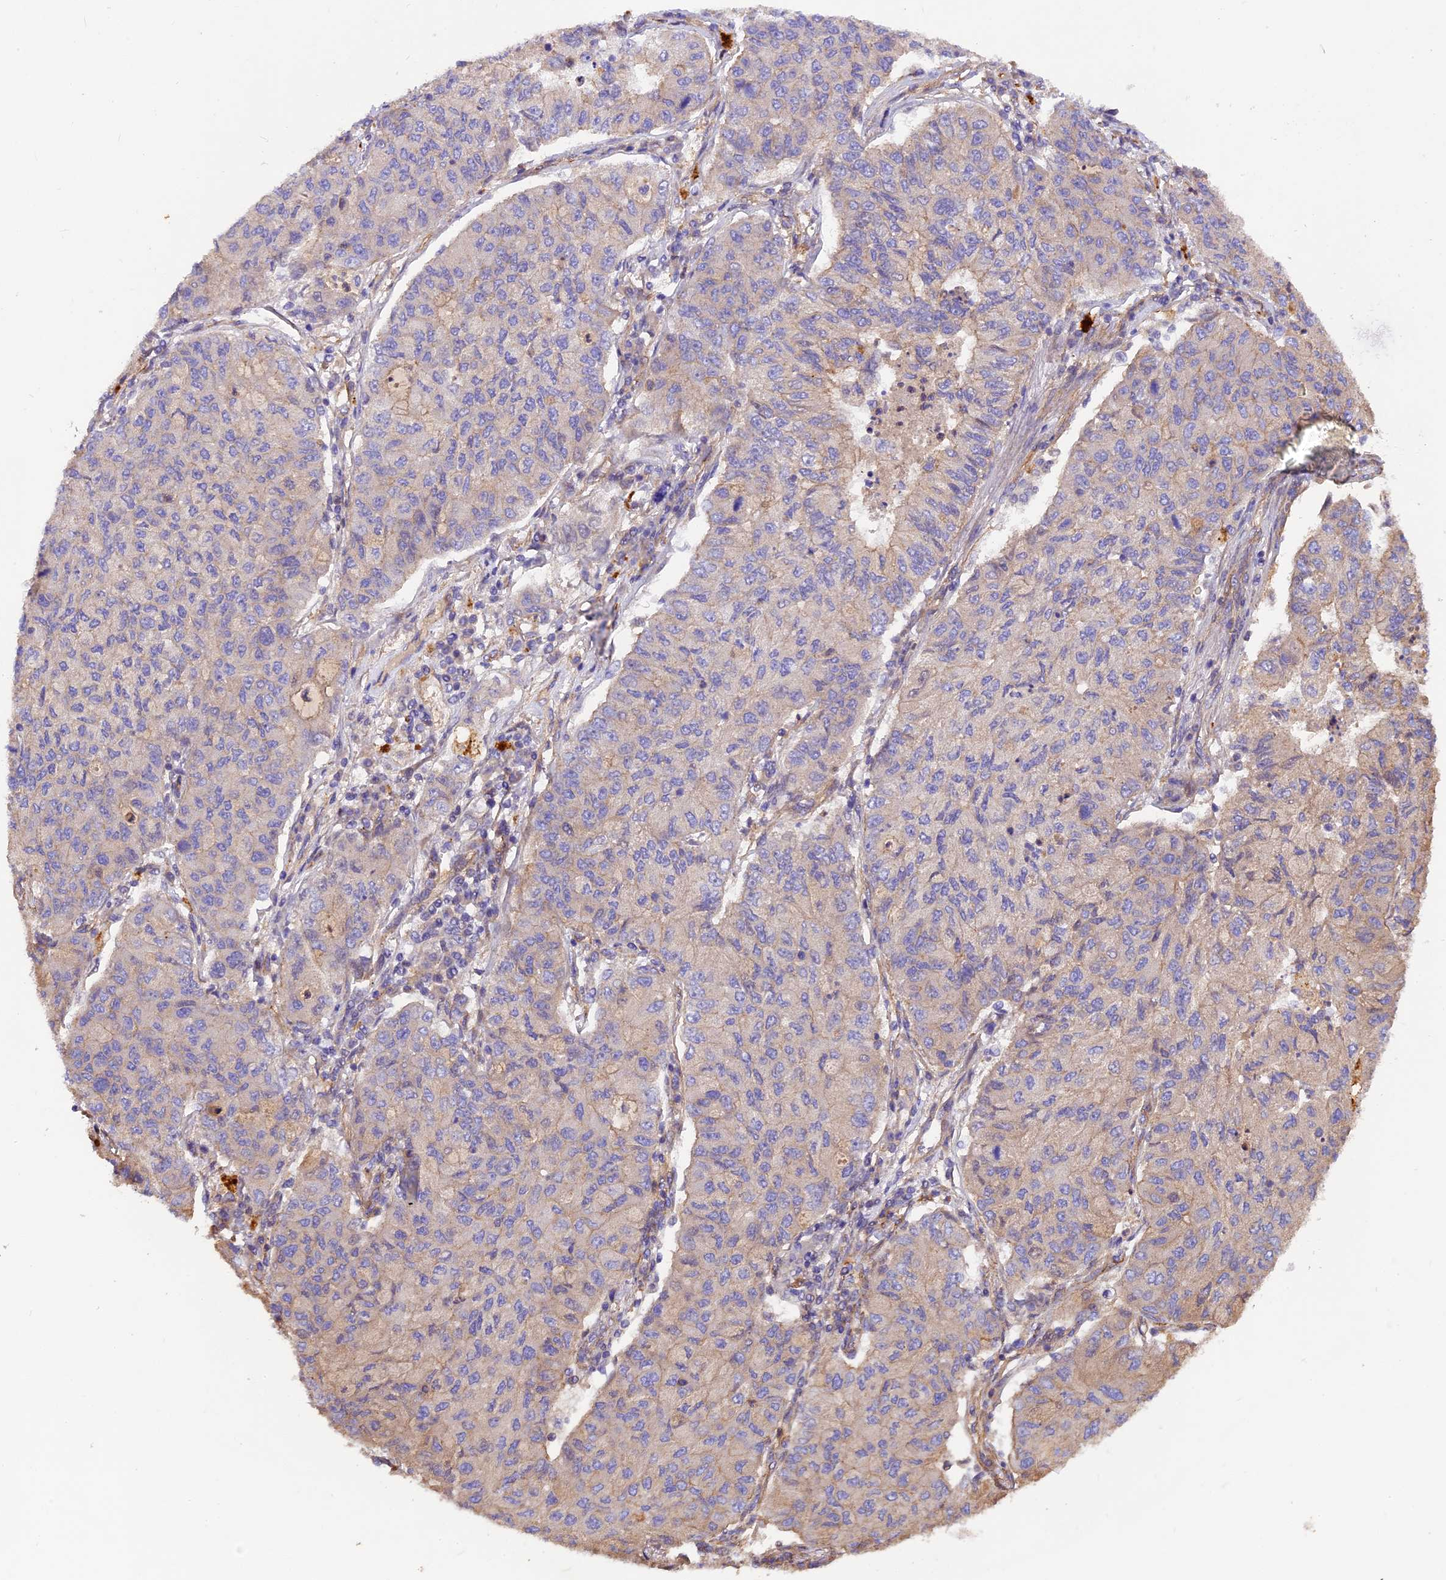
{"staining": {"intensity": "weak", "quantity": "<25%", "location": "cytoplasmic/membranous"}, "tissue": "lung cancer", "cell_type": "Tumor cells", "image_type": "cancer", "snomed": [{"axis": "morphology", "description": "Squamous cell carcinoma, NOS"}, {"axis": "topography", "description": "Lung"}], "caption": "Immunohistochemistry (IHC) histopathology image of lung squamous cell carcinoma stained for a protein (brown), which reveals no staining in tumor cells. (Brightfield microscopy of DAB IHC at high magnification).", "gene": "ERMARD", "patient": {"sex": "male", "age": 74}}